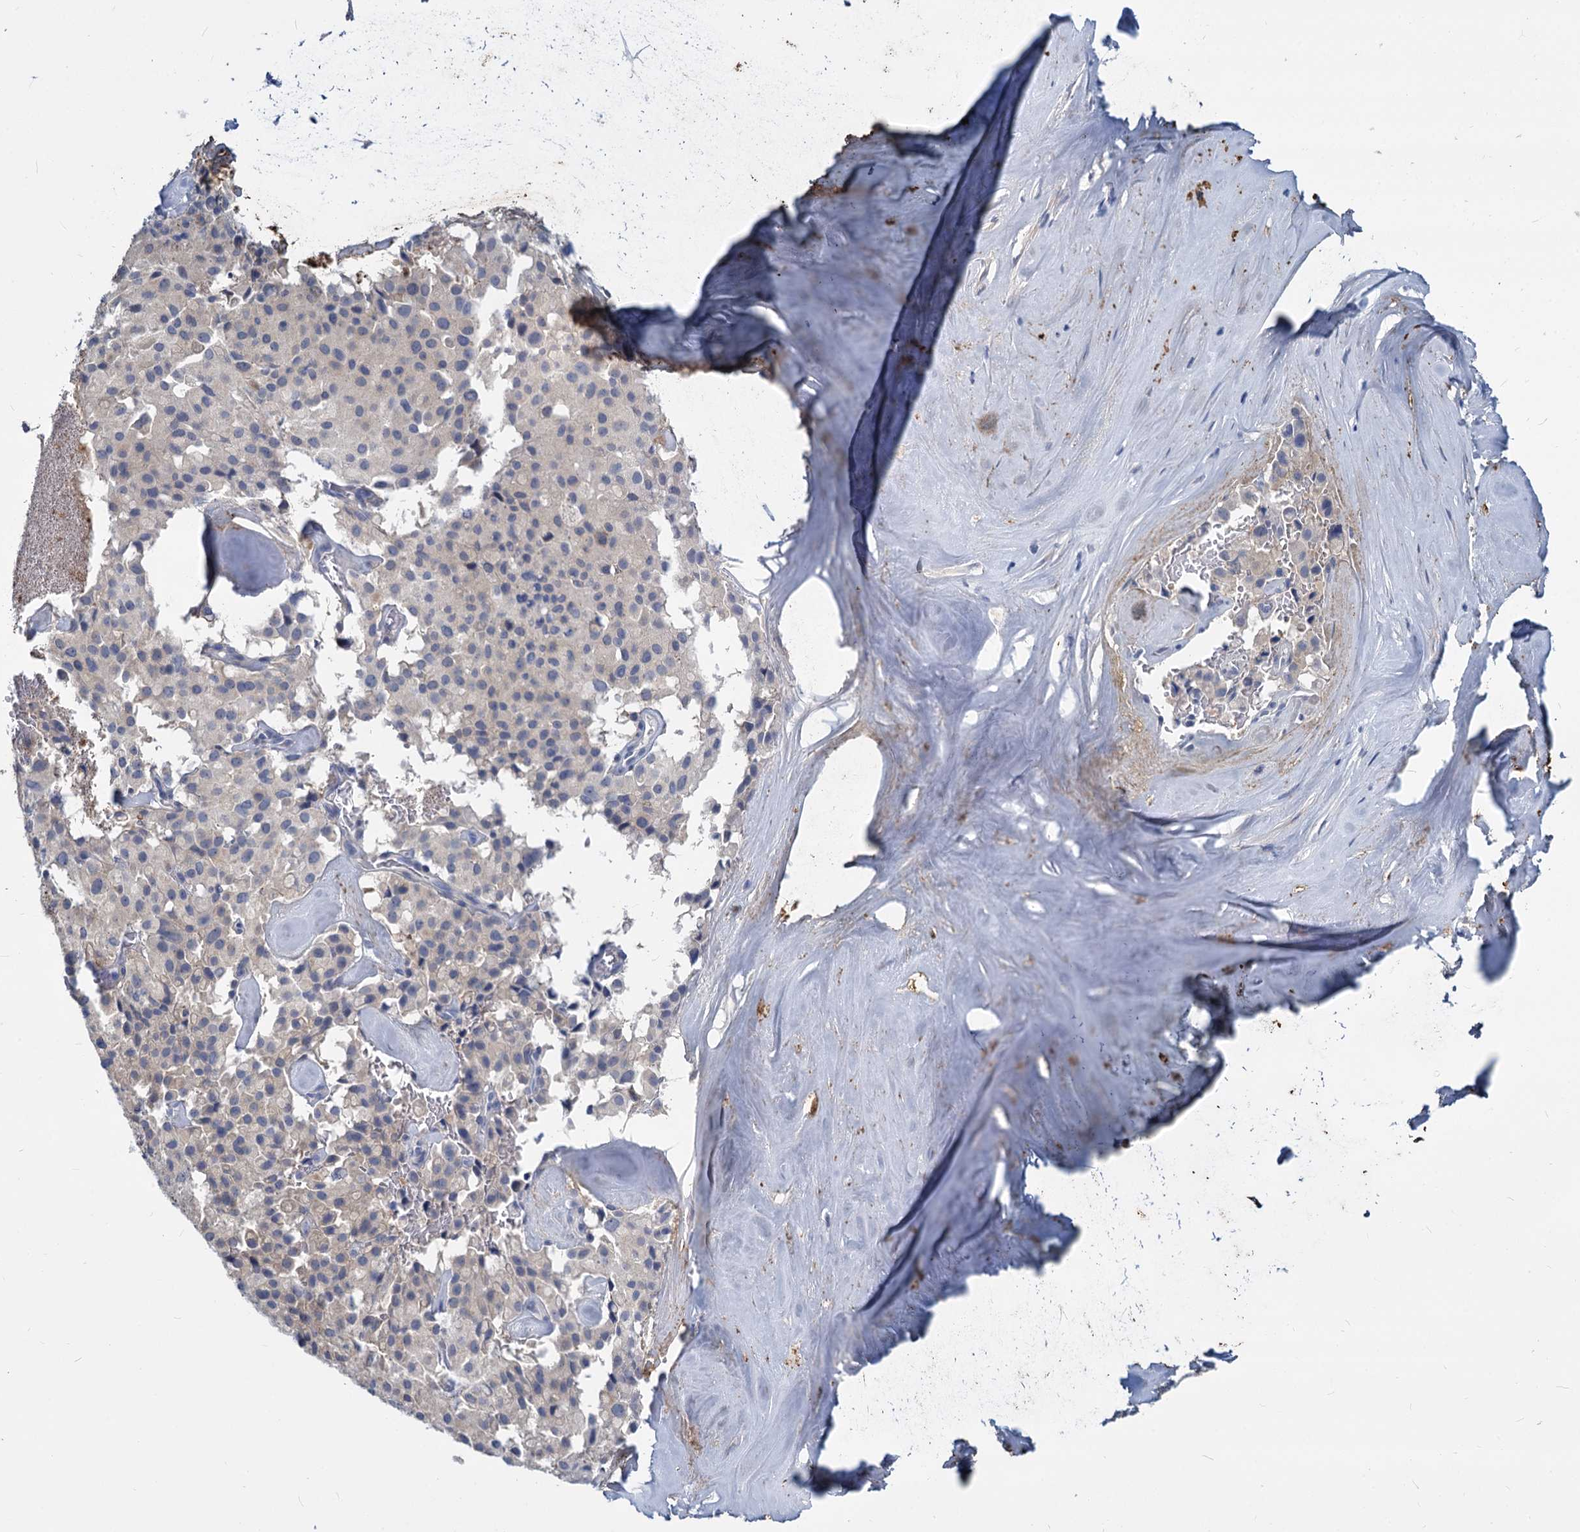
{"staining": {"intensity": "negative", "quantity": "none", "location": "none"}, "tissue": "pancreatic cancer", "cell_type": "Tumor cells", "image_type": "cancer", "snomed": [{"axis": "morphology", "description": "Adenocarcinoma, NOS"}, {"axis": "topography", "description": "Pancreas"}], "caption": "Pancreatic cancer (adenocarcinoma) stained for a protein using IHC displays no expression tumor cells.", "gene": "GSTM3", "patient": {"sex": "male", "age": 65}}